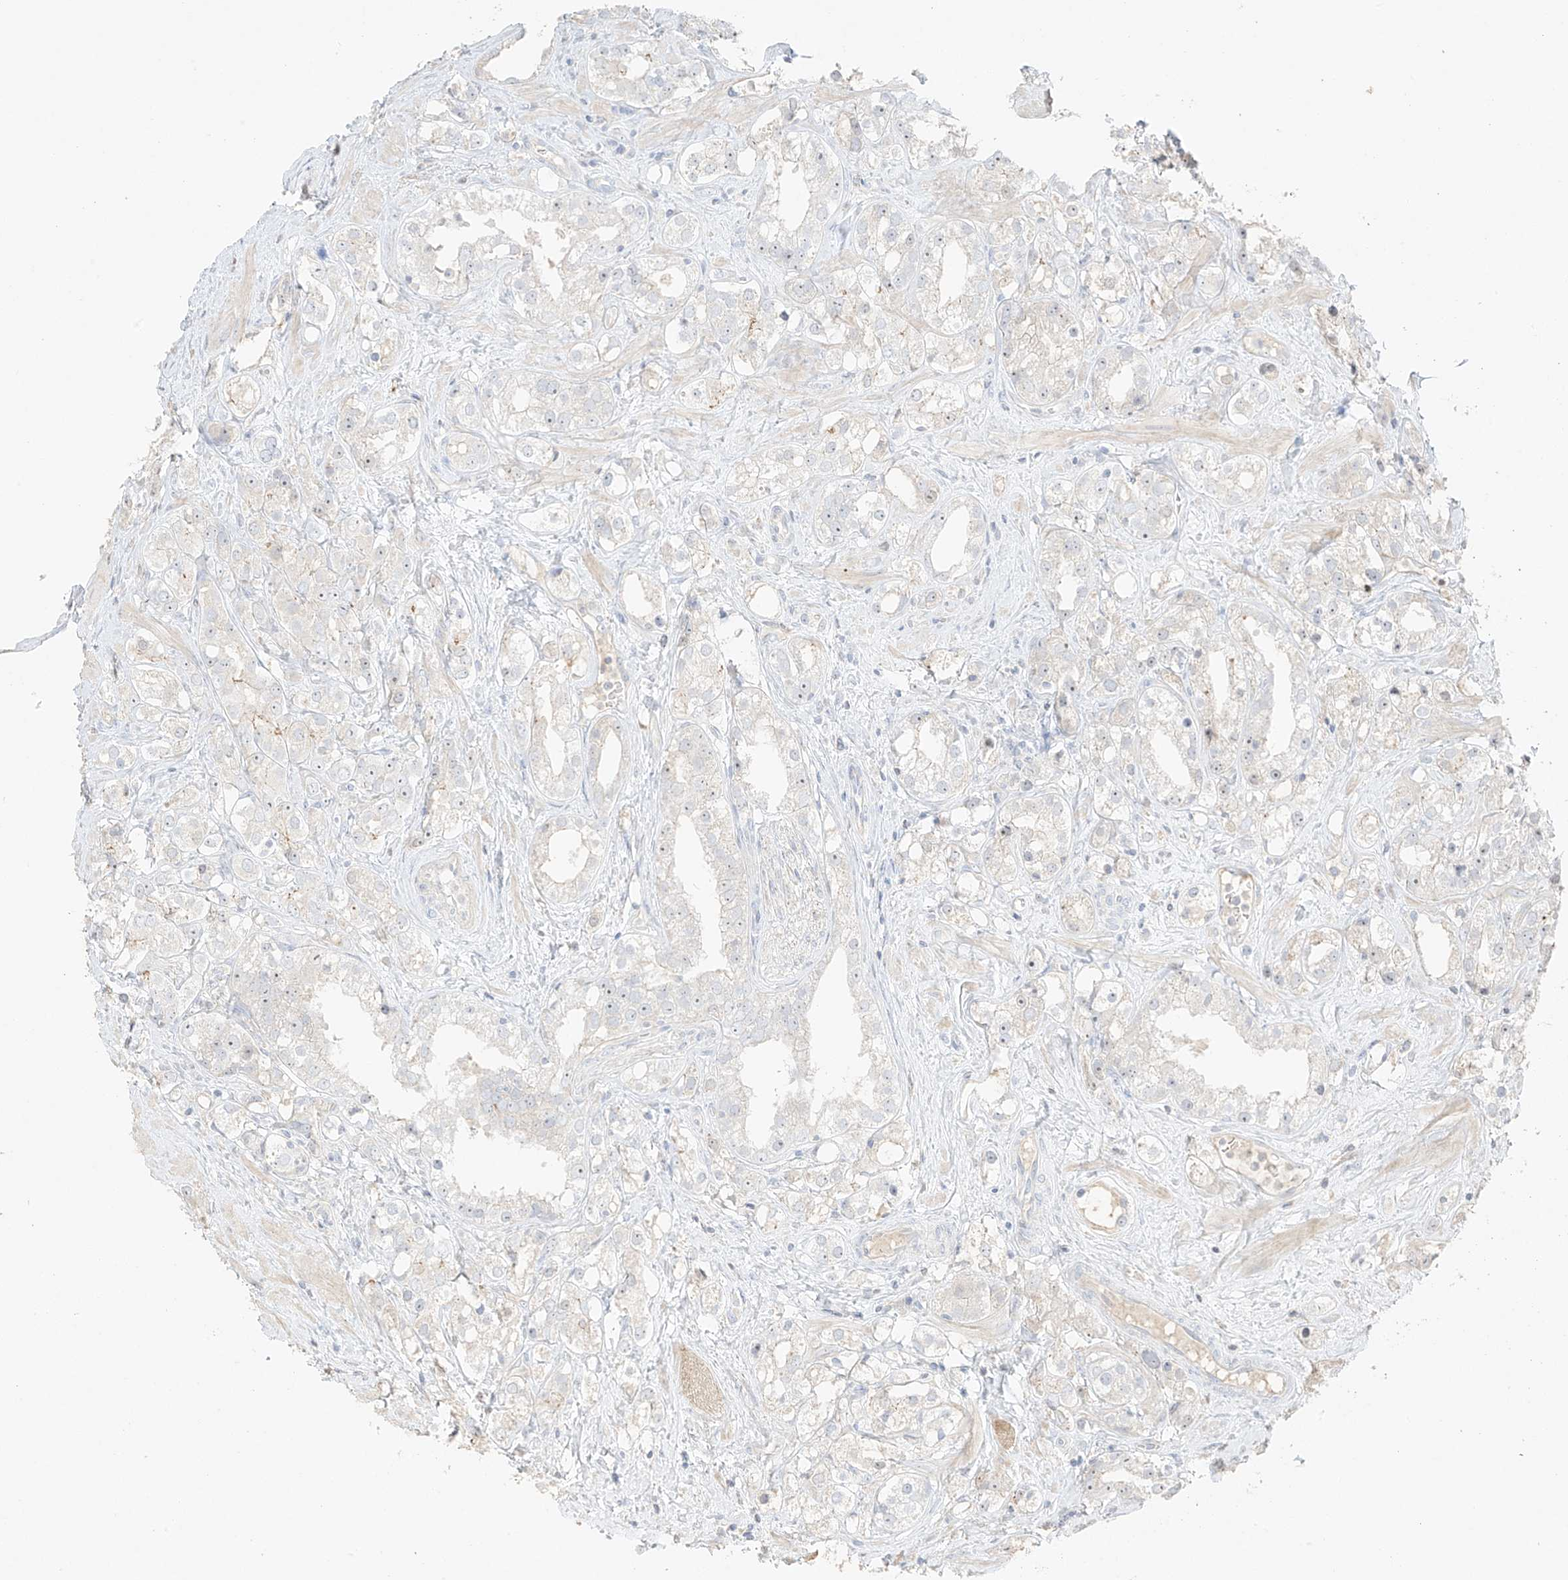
{"staining": {"intensity": "weak", "quantity": "25%-75%", "location": "nuclear"}, "tissue": "prostate cancer", "cell_type": "Tumor cells", "image_type": "cancer", "snomed": [{"axis": "morphology", "description": "Adenocarcinoma, NOS"}, {"axis": "topography", "description": "Prostate"}], "caption": "Immunohistochemical staining of prostate adenocarcinoma demonstrates weak nuclear protein expression in about 25%-75% of tumor cells.", "gene": "ZBTB41", "patient": {"sex": "male", "age": 79}}